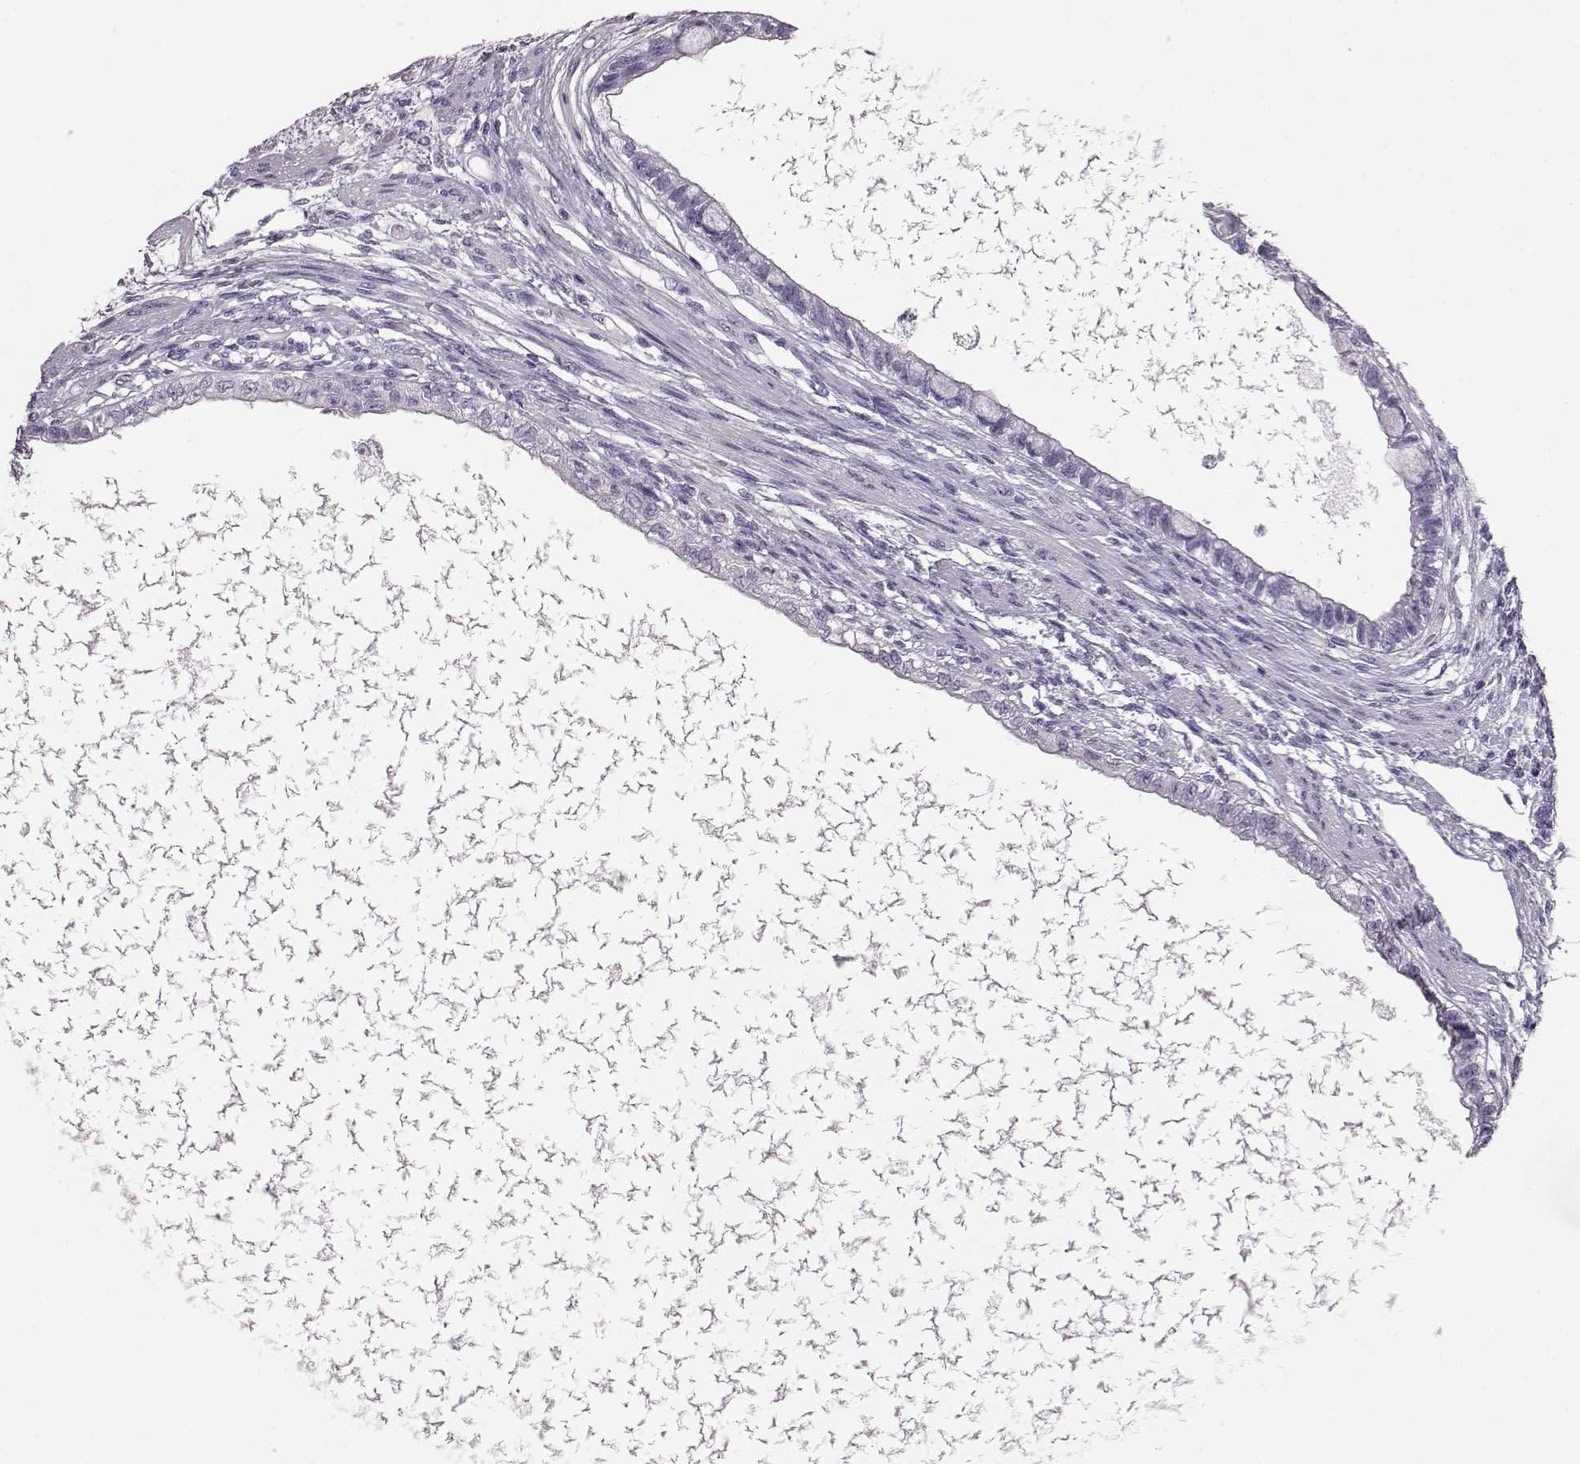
{"staining": {"intensity": "negative", "quantity": "none", "location": "none"}, "tissue": "testis cancer", "cell_type": "Tumor cells", "image_type": "cancer", "snomed": [{"axis": "morphology", "description": "Carcinoma, Embryonal, NOS"}, {"axis": "topography", "description": "Testis"}], "caption": "The image displays no staining of tumor cells in testis cancer.", "gene": "BFSP2", "patient": {"sex": "male", "age": 26}}